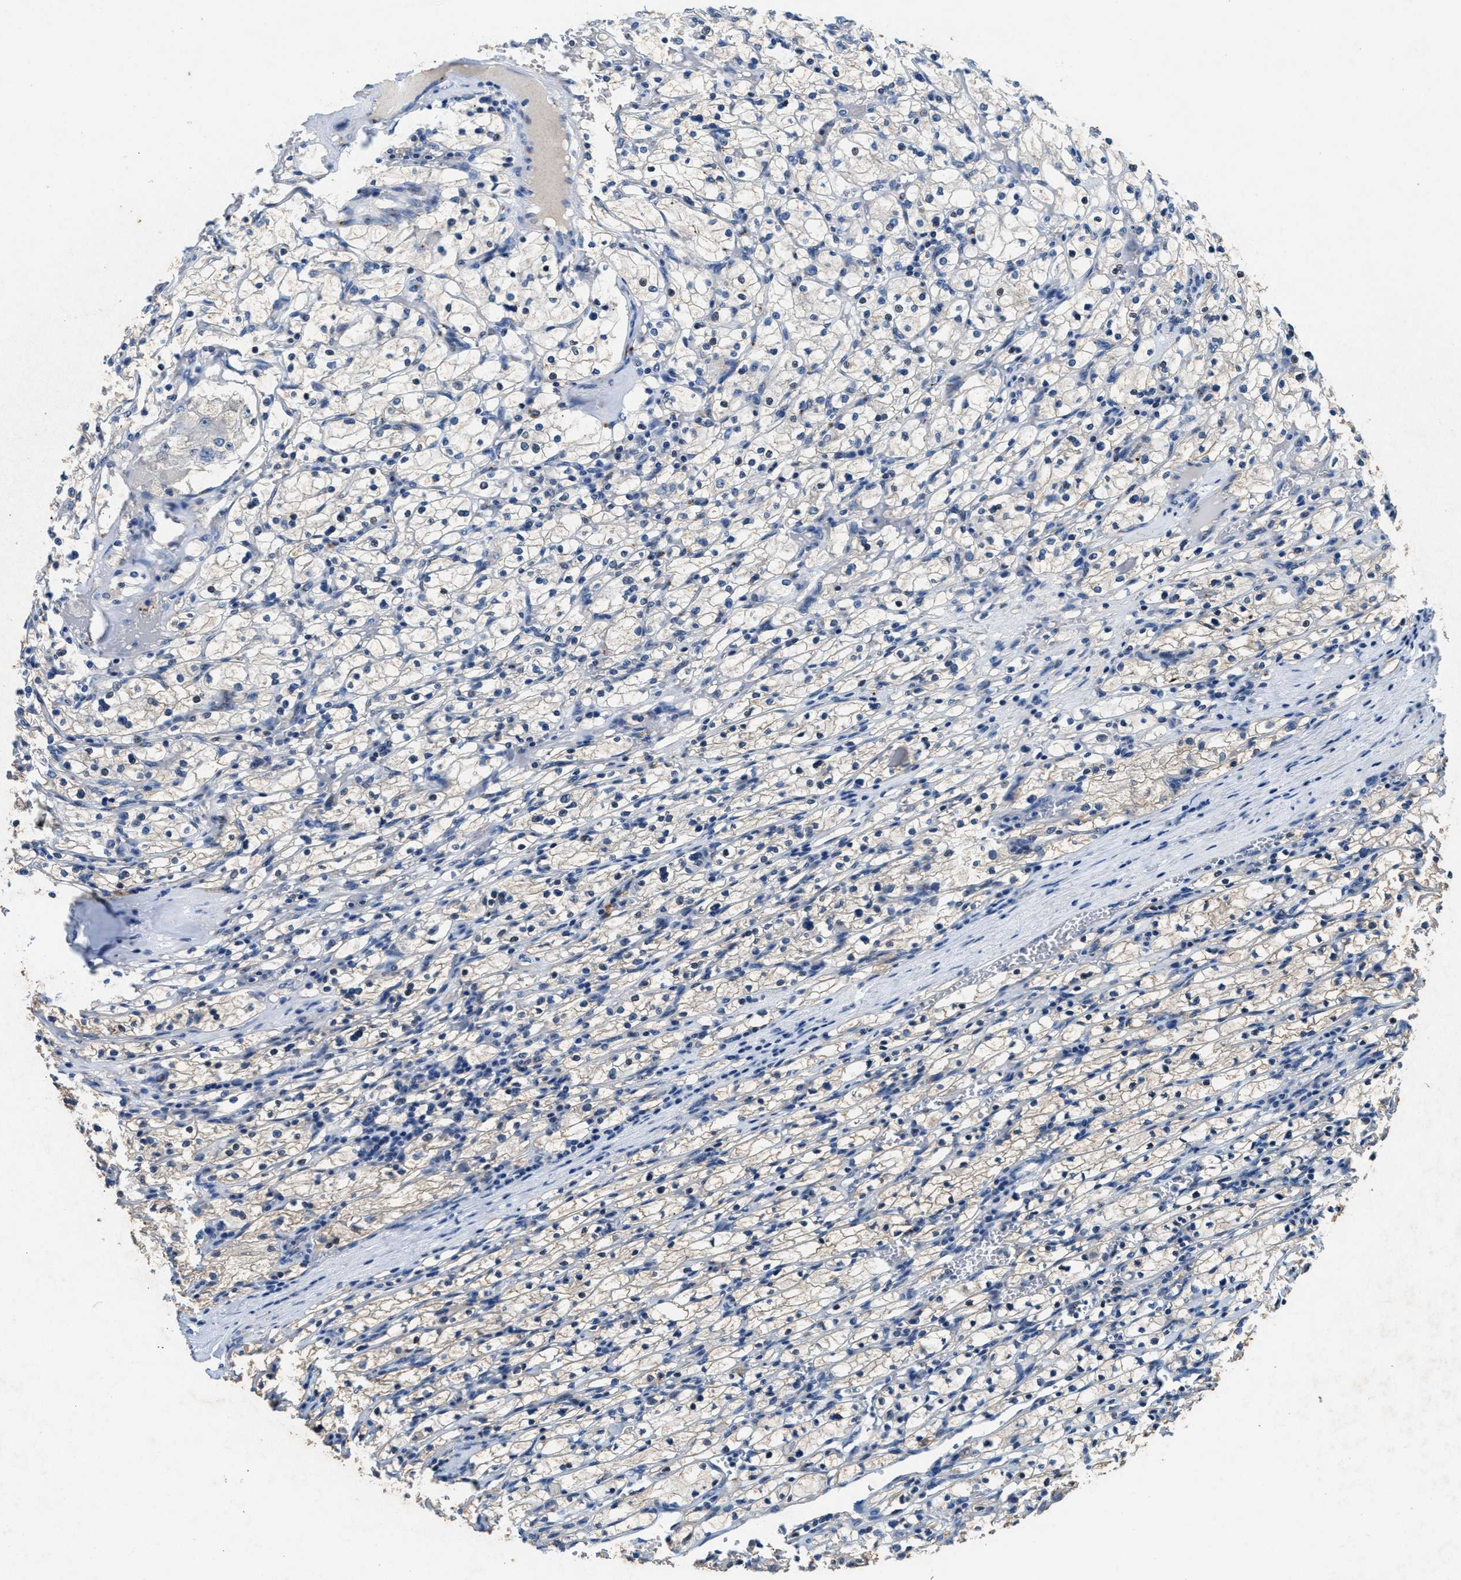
{"staining": {"intensity": "weak", "quantity": "<25%", "location": "cytoplasmic/membranous"}, "tissue": "renal cancer", "cell_type": "Tumor cells", "image_type": "cancer", "snomed": [{"axis": "morphology", "description": "Adenocarcinoma, NOS"}, {"axis": "topography", "description": "Kidney"}], "caption": "Renal cancer was stained to show a protein in brown. There is no significant positivity in tumor cells.", "gene": "SLC5A5", "patient": {"sex": "female", "age": 83}}